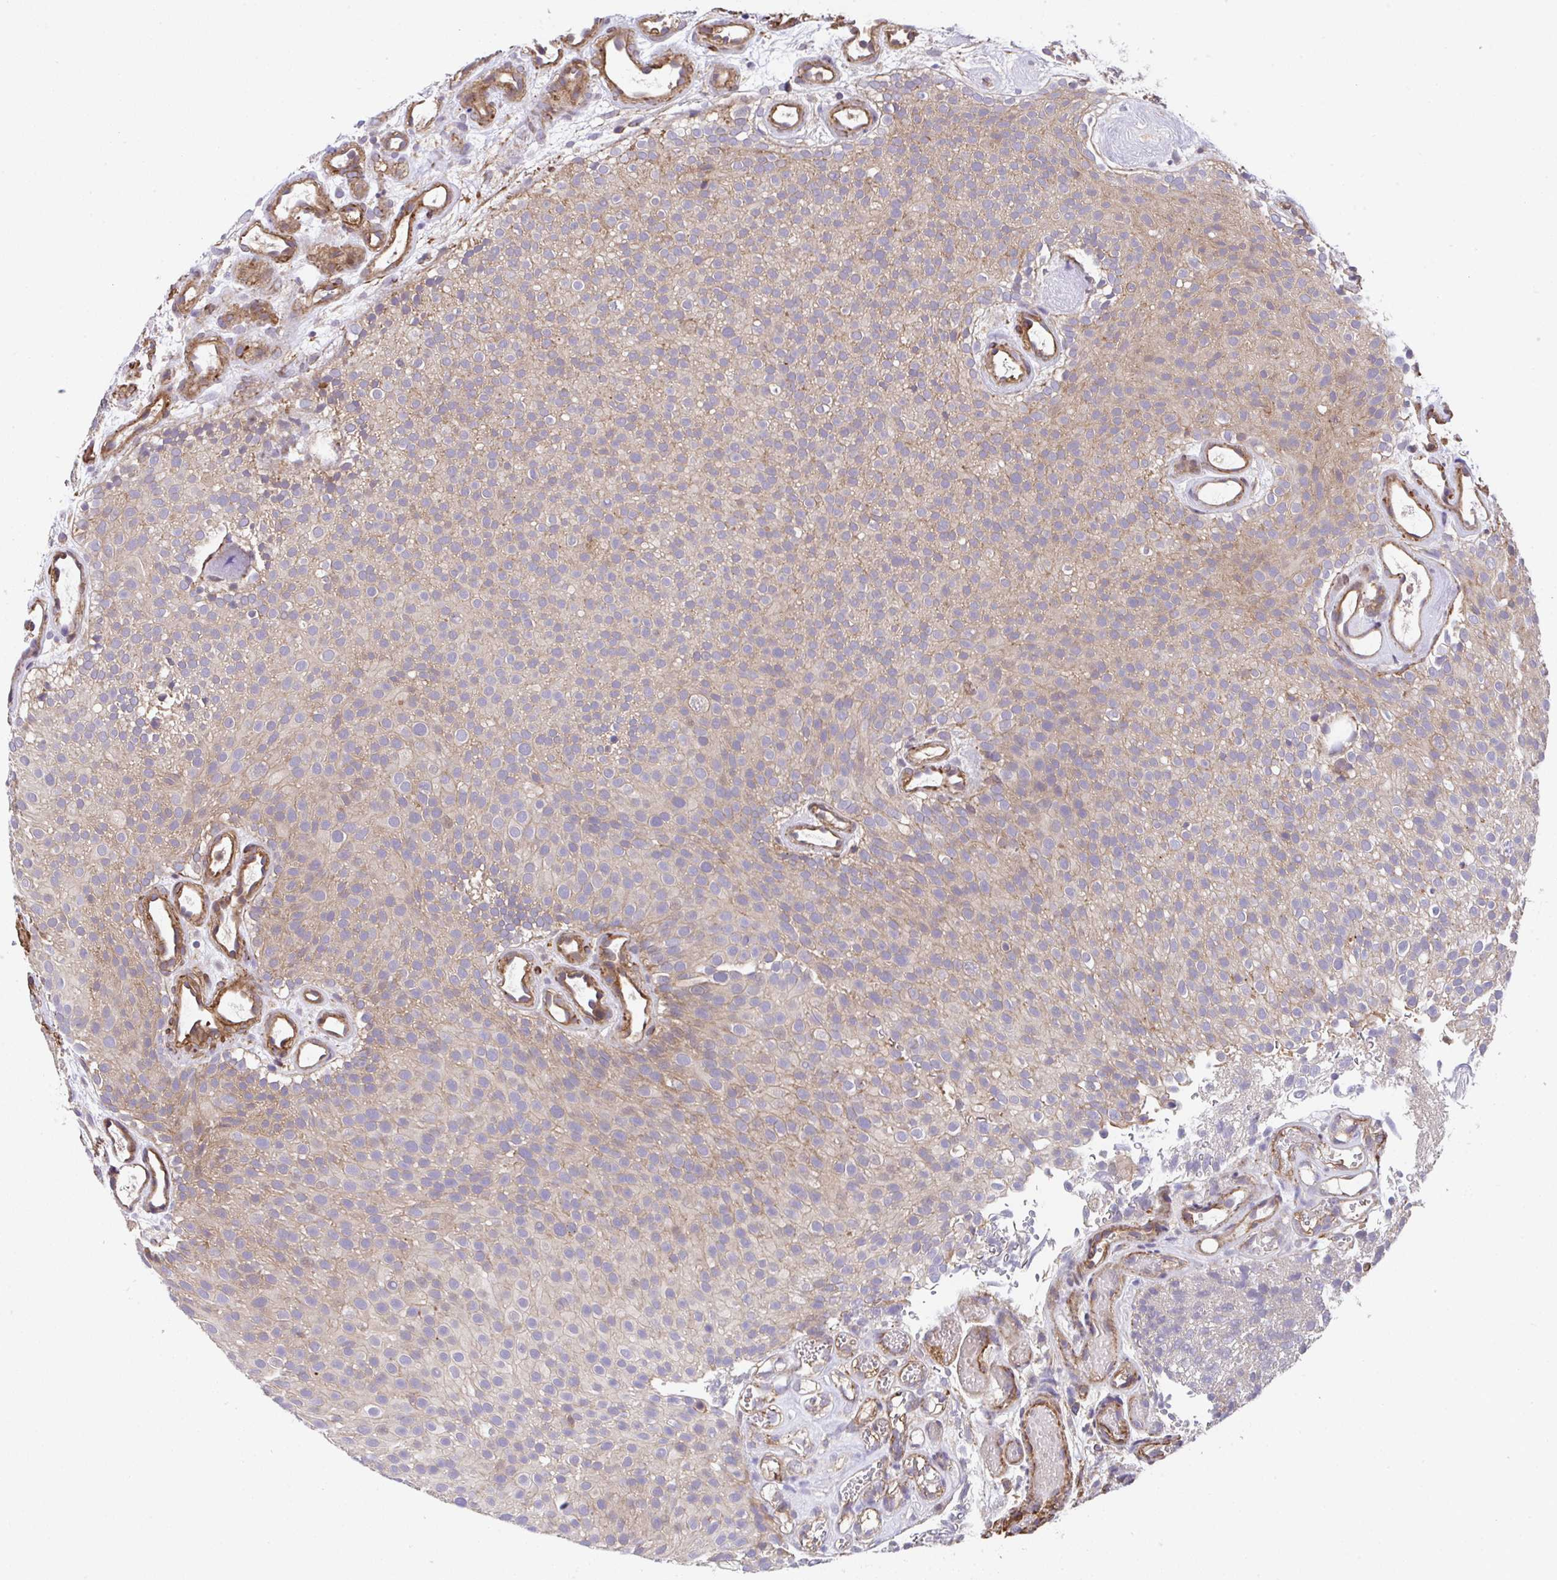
{"staining": {"intensity": "weak", "quantity": "25%-75%", "location": "cytoplasmic/membranous"}, "tissue": "urothelial cancer", "cell_type": "Tumor cells", "image_type": "cancer", "snomed": [{"axis": "morphology", "description": "Urothelial carcinoma, Low grade"}, {"axis": "topography", "description": "Urinary bladder"}], "caption": "Protein expression analysis of human urothelial cancer reveals weak cytoplasmic/membranous expression in about 25%-75% of tumor cells. (brown staining indicates protein expression, while blue staining denotes nuclei).", "gene": "ZNF696", "patient": {"sex": "male", "age": 78}}